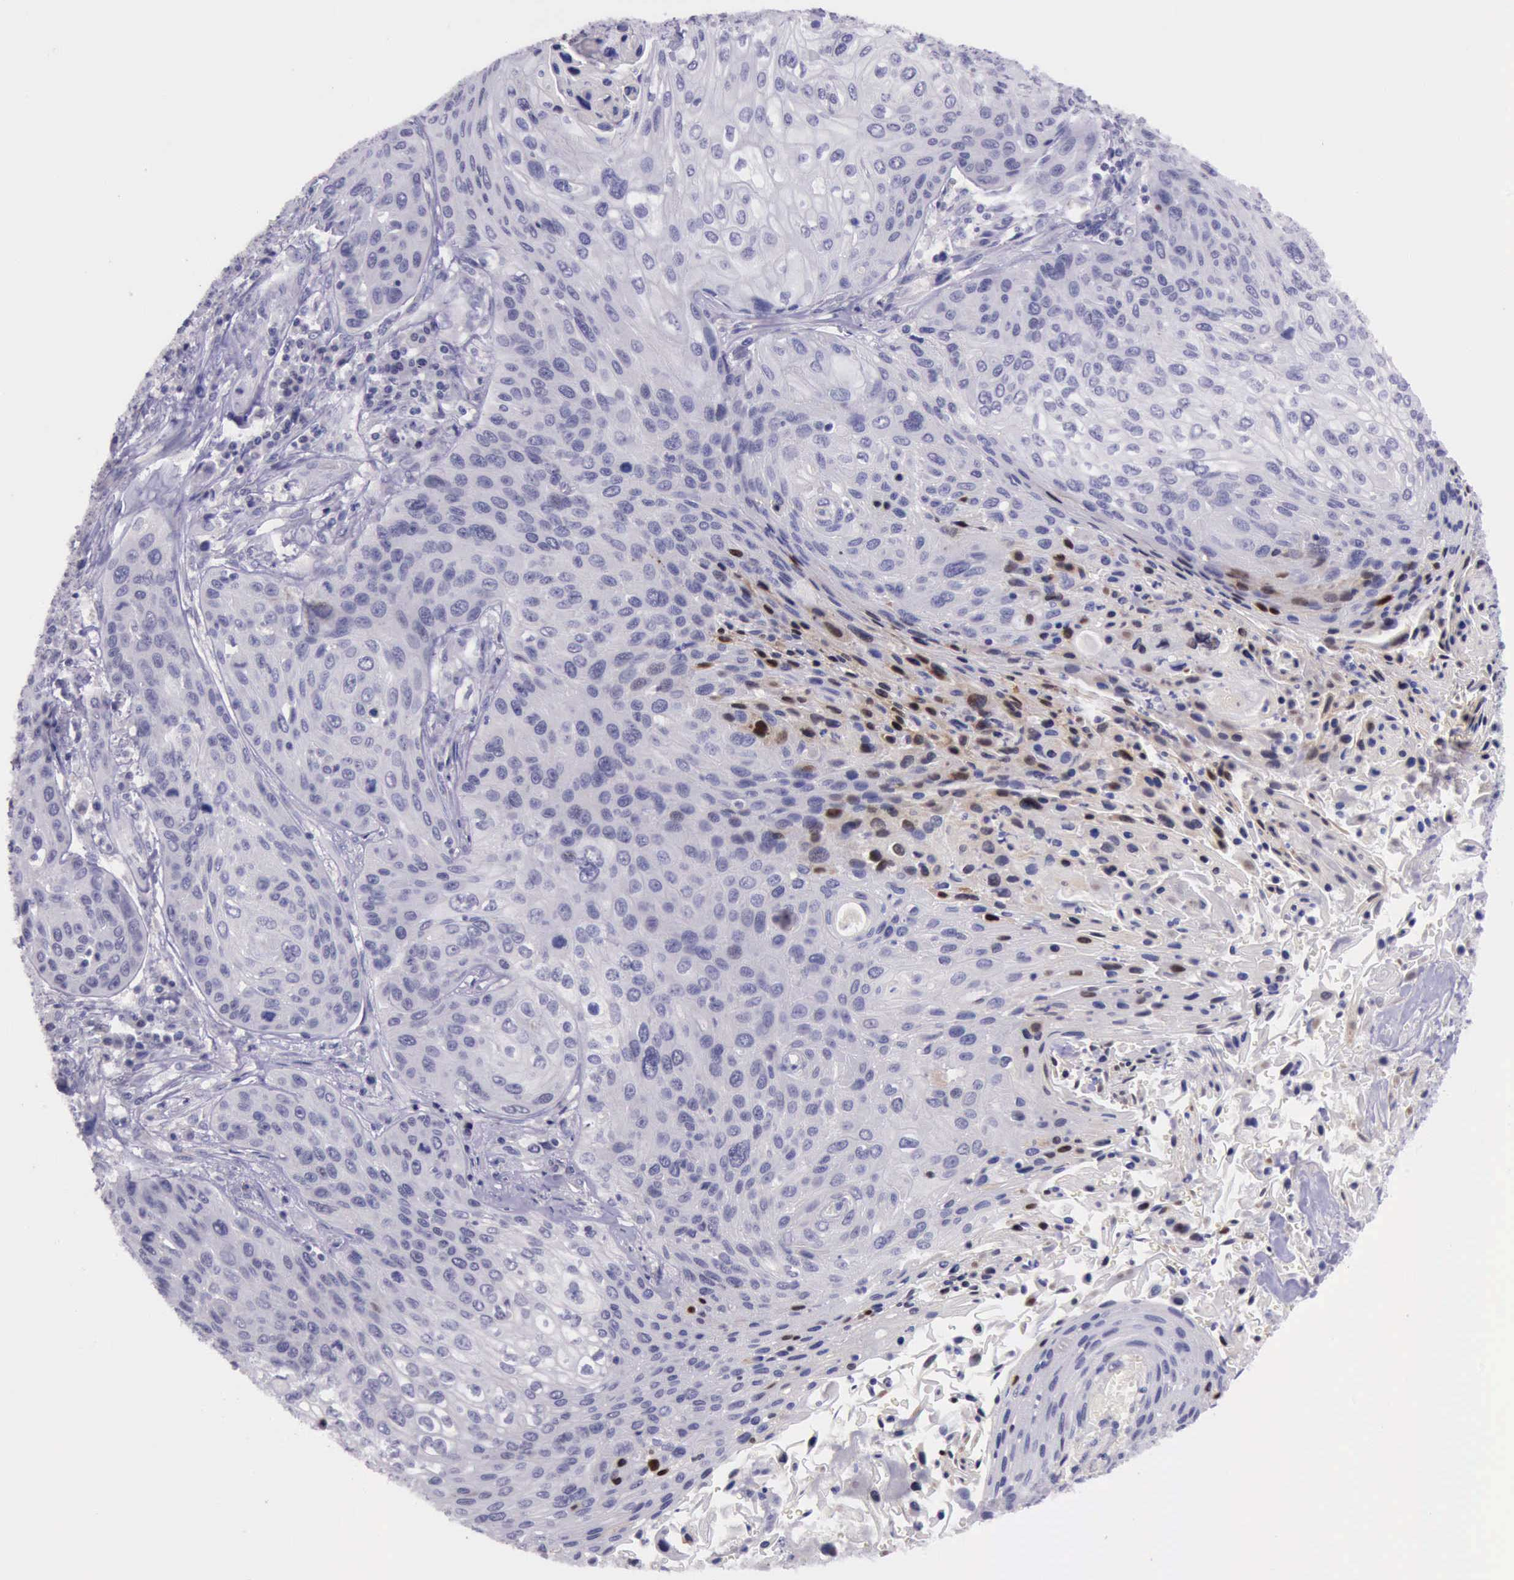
{"staining": {"intensity": "strong", "quantity": "<25%", "location": "nuclear"}, "tissue": "cervical cancer", "cell_type": "Tumor cells", "image_type": "cancer", "snomed": [{"axis": "morphology", "description": "Squamous cell carcinoma, NOS"}, {"axis": "topography", "description": "Cervix"}], "caption": "IHC histopathology image of neoplastic tissue: human cervical cancer stained using IHC exhibits medium levels of strong protein expression localized specifically in the nuclear of tumor cells, appearing as a nuclear brown color.", "gene": "PARP1", "patient": {"sex": "female", "age": 32}}